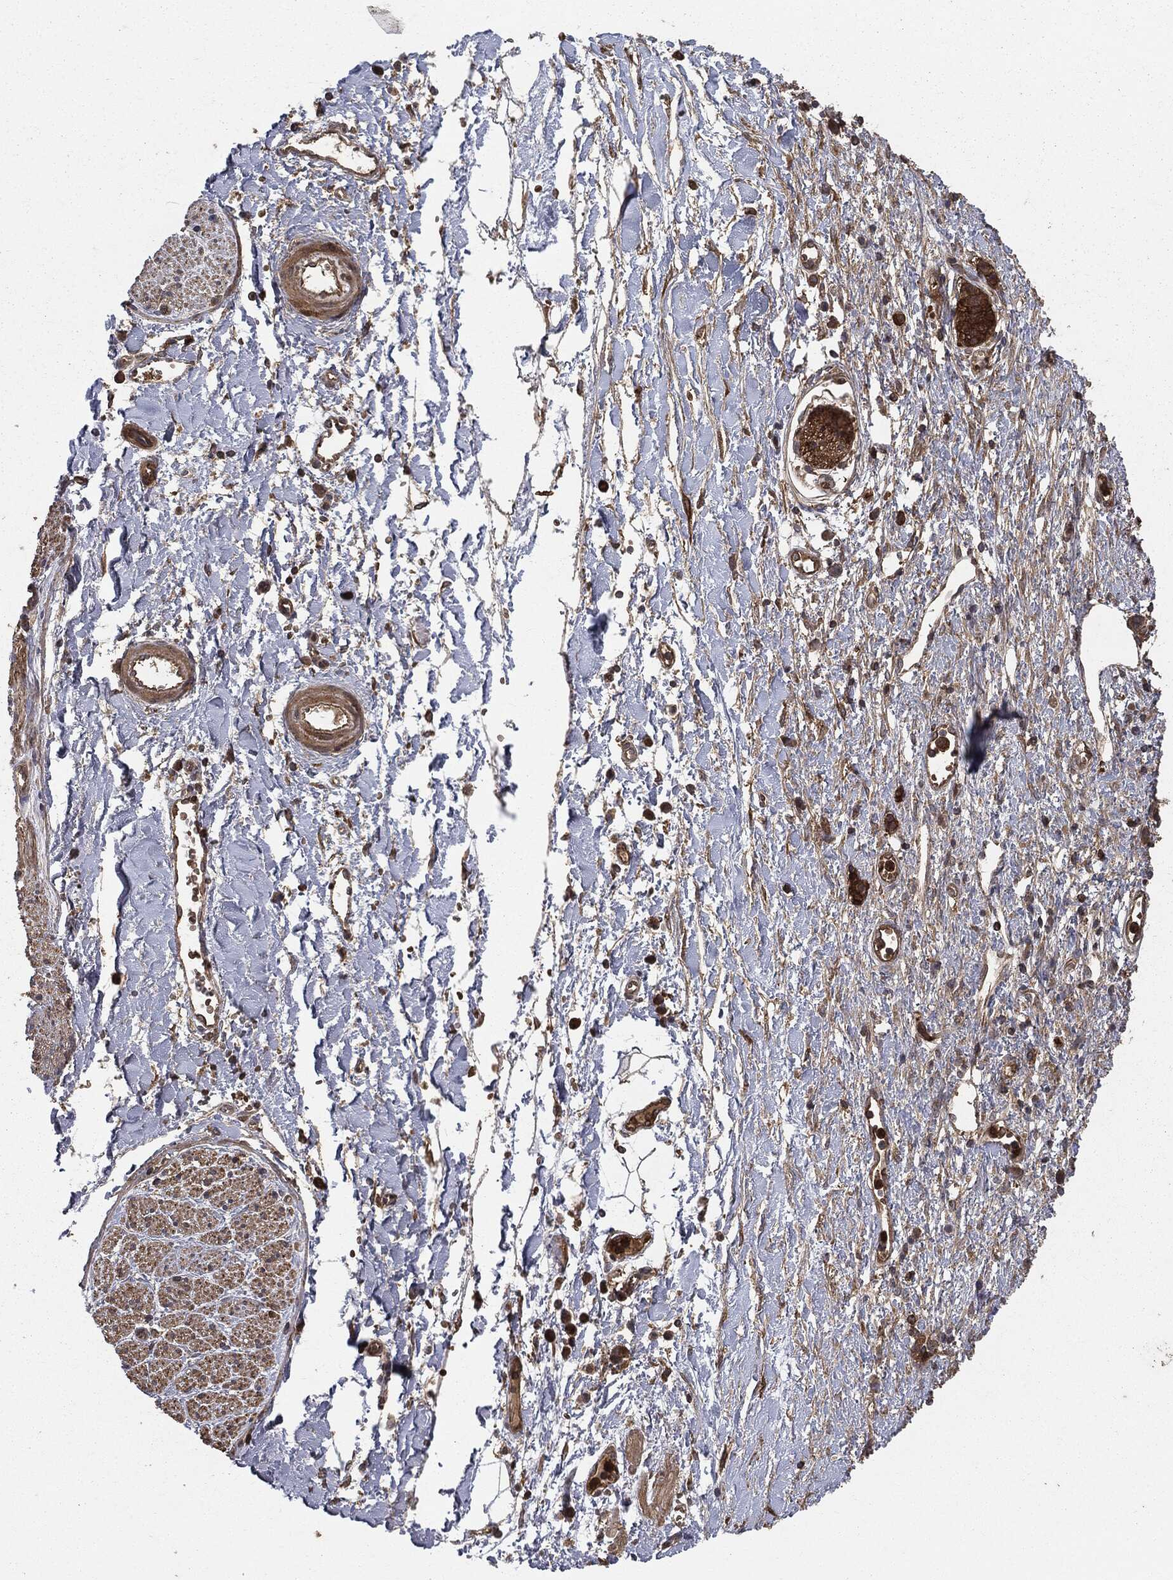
{"staining": {"intensity": "moderate", "quantity": "<25%", "location": "cytoplasmic/membranous"}, "tissue": "soft tissue", "cell_type": "Fibroblasts", "image_type": "normal", "snomed": [{"axis": "morphology", "description": "Normal tissue, NOS"}, {"axis": "morphology", "description": "Adenocarcinoma, NOS"}, {"axis": "topography", "description": "Pancreas"}, {"axis": "topography", "description": "Peripheral nerve tissue"}], "caption": "Brown immunohistochemical staining in normal soft tissue reveals moderate cytoplasmic/membranous expression in about <25% of fibroblasts.", "gene": "GNB5", "patient": {"sex": "male", "age": 61}}